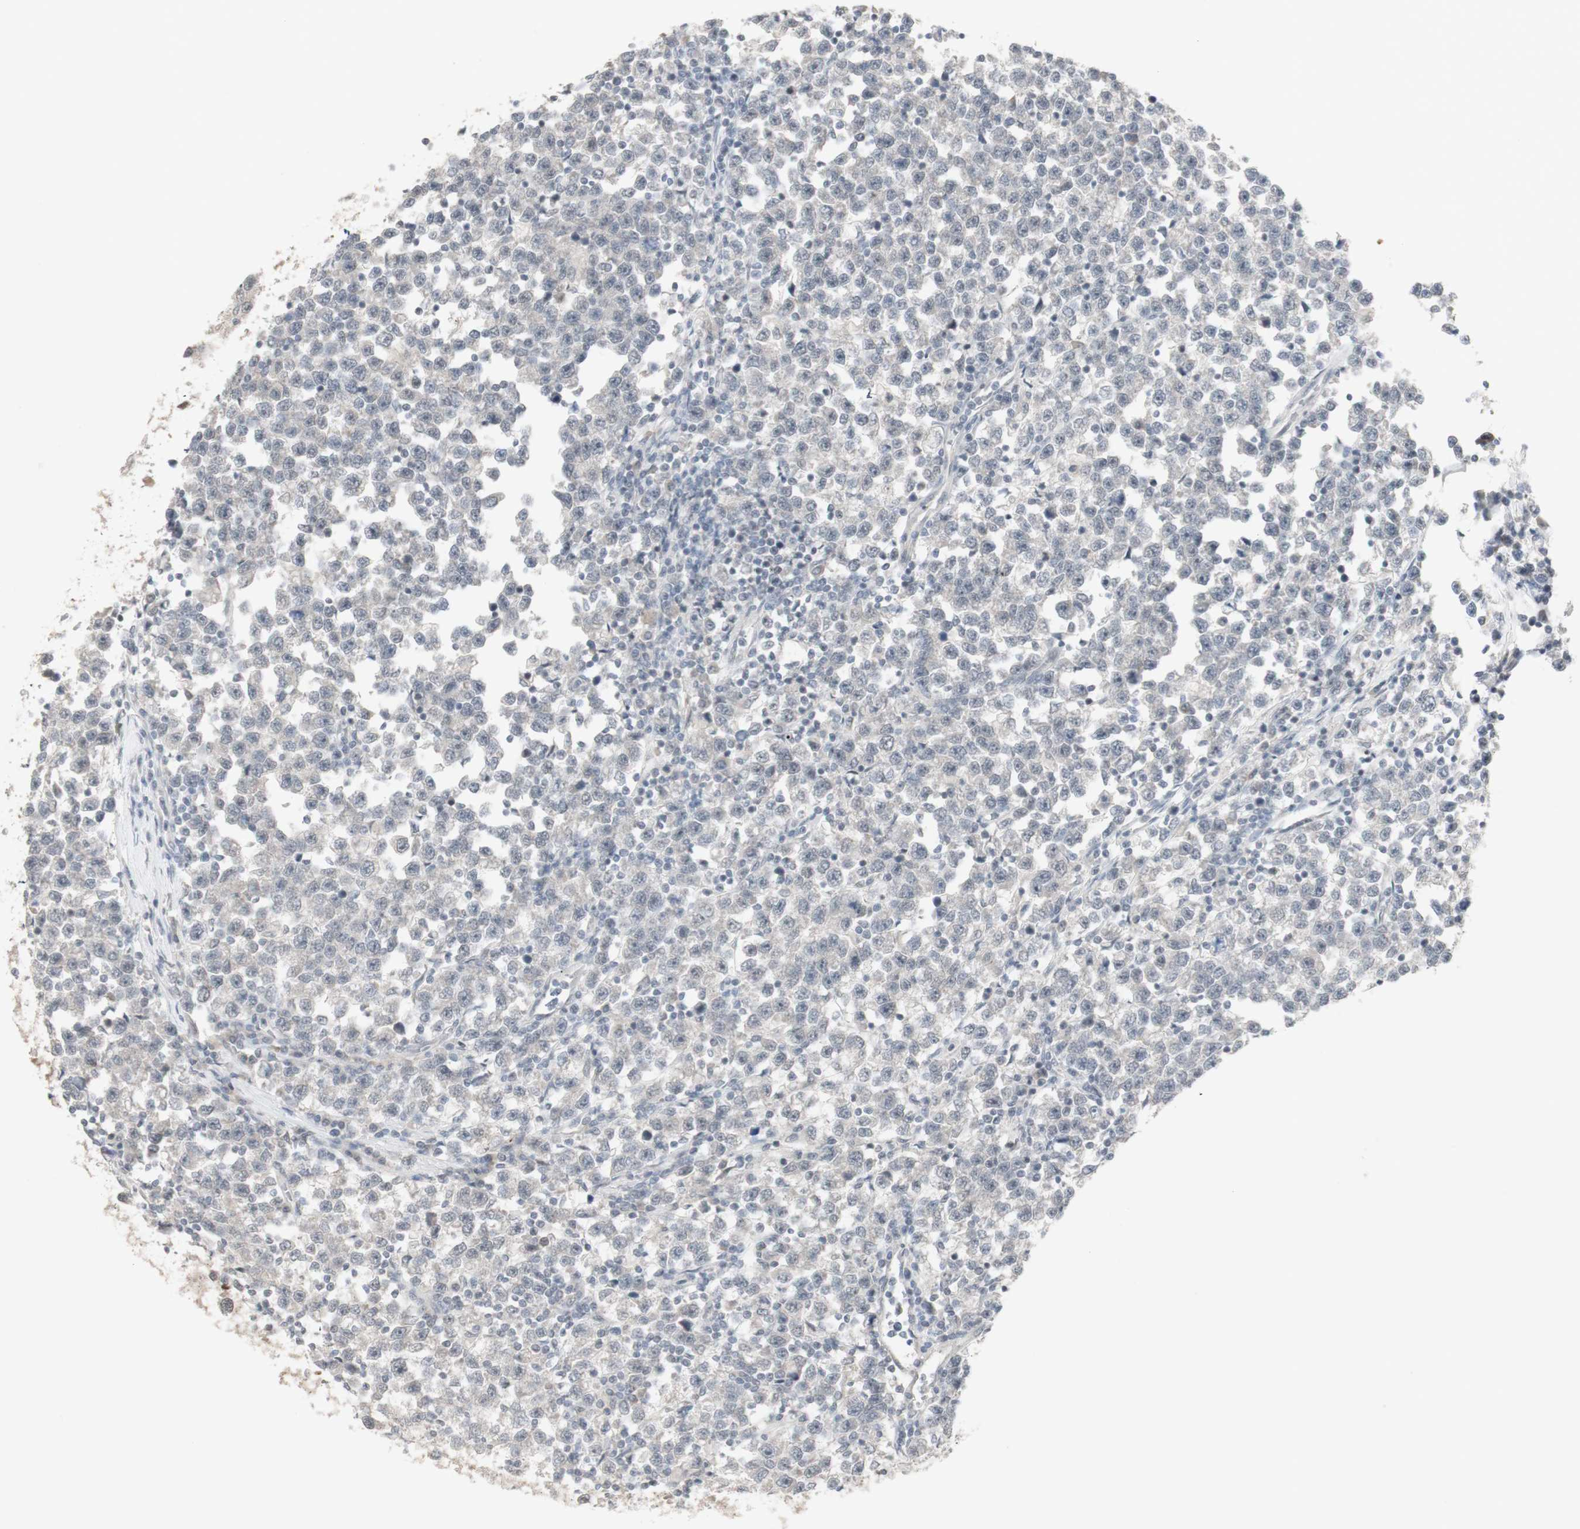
{"staining": {"intensity": "negative", "quantity": "none", "location": "none"}, "tissue": "testis cancer", "cell_type": "Tumor cells", "image_type": "cancer", "snomed": [{"axis": "morphology", "description": "Seminoma, NOS"}, {"axis": "topography", "description": "Testis"}], "caption": "This is an IHC micrograph of testis seminoma. There is no staining in tumor cells.", "gene": "C1orf116", "patient": {"sex": "male", "age": 43}}